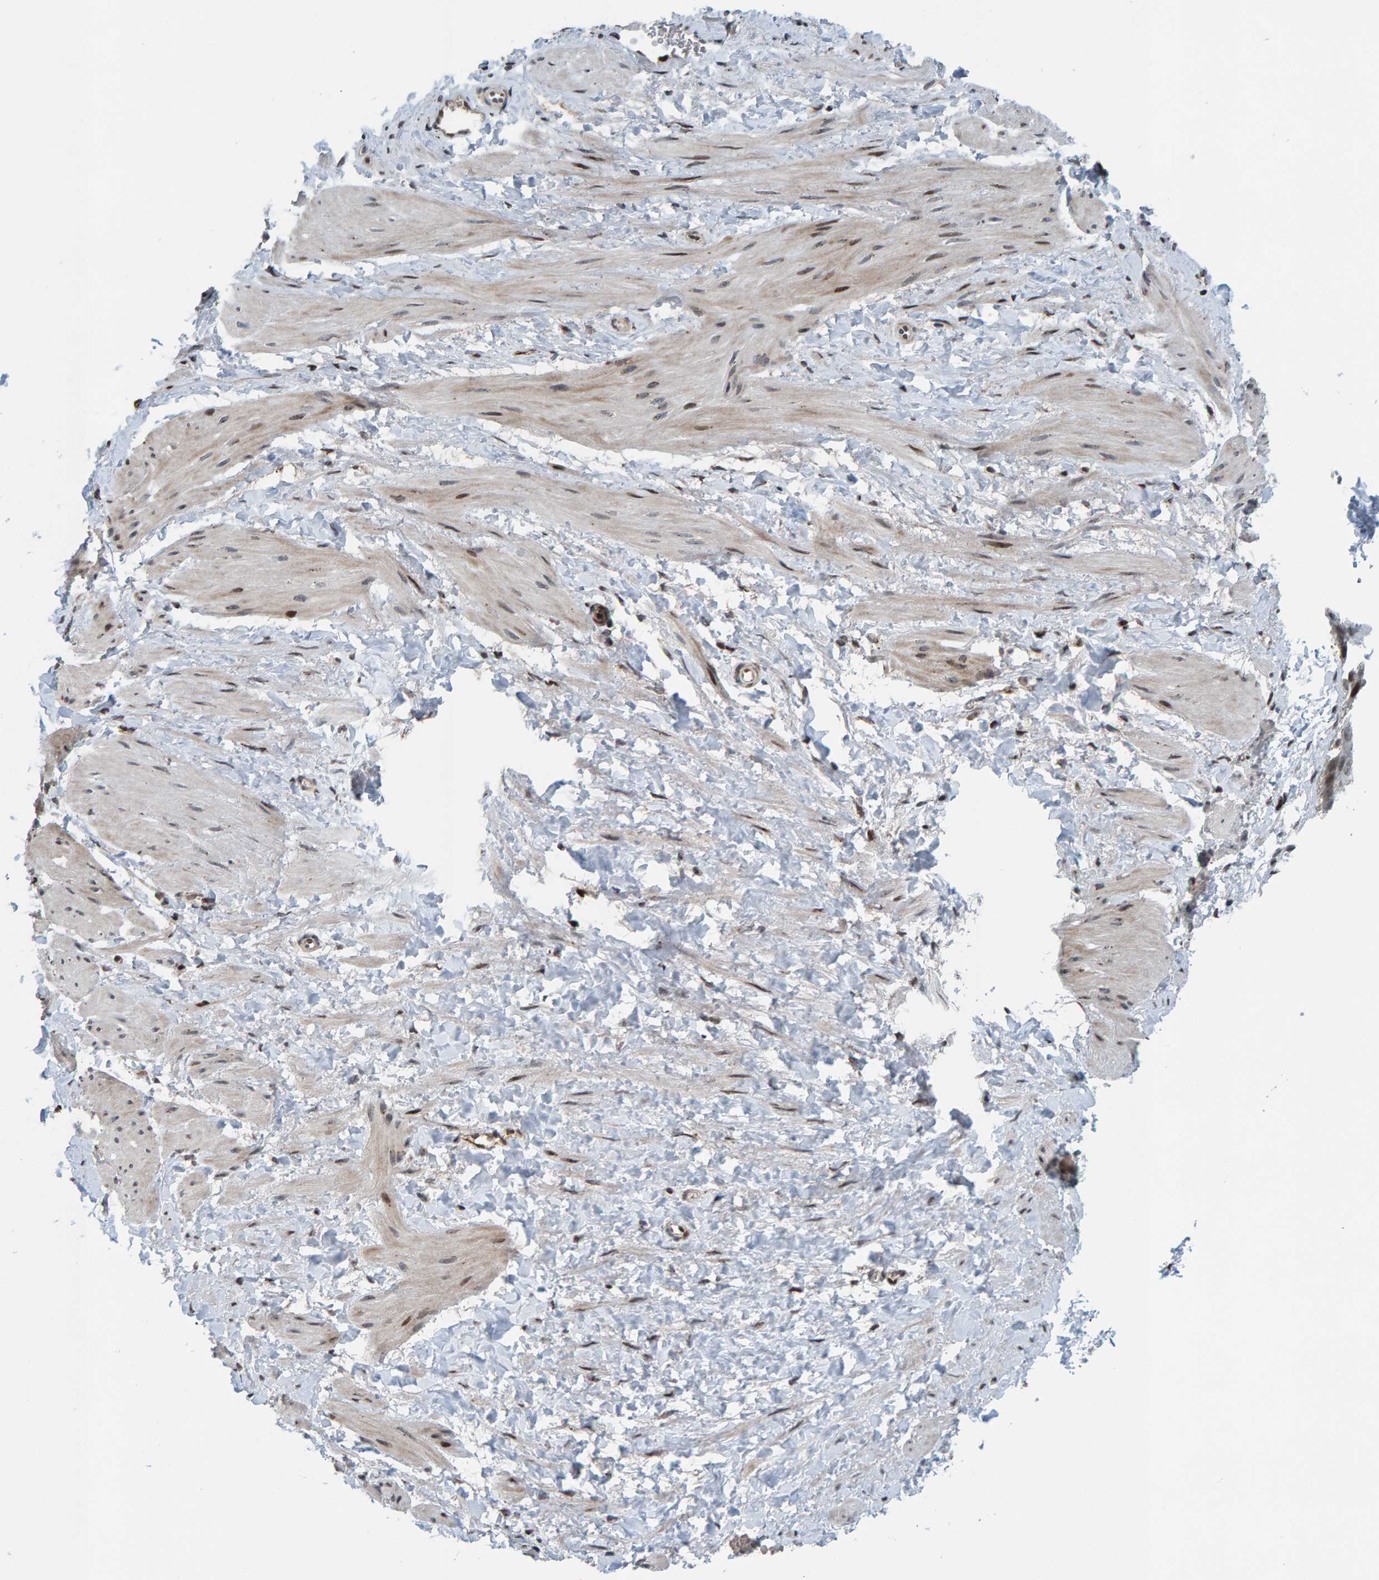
{"staining": {"intensity": "weak", "quantity": "25%-75%", "location": "nuclear"}, "tissue": "smooth muscle", "cell_type": "Smooth muscle cells", "image_type": "normal", "snomed": [{"axis": "morphology", "description": "Normal tissue, NOS"}, {"axis": "topography", "description": "Smooth muscle"}], "caption": "The micrograph shows staining of benign smooth muscle, revealing weak nuclear protein staining (brown color) within smooth muscle cells.", "gene": "ZNF366", "patient": {"sex": "male", "age": 16}}